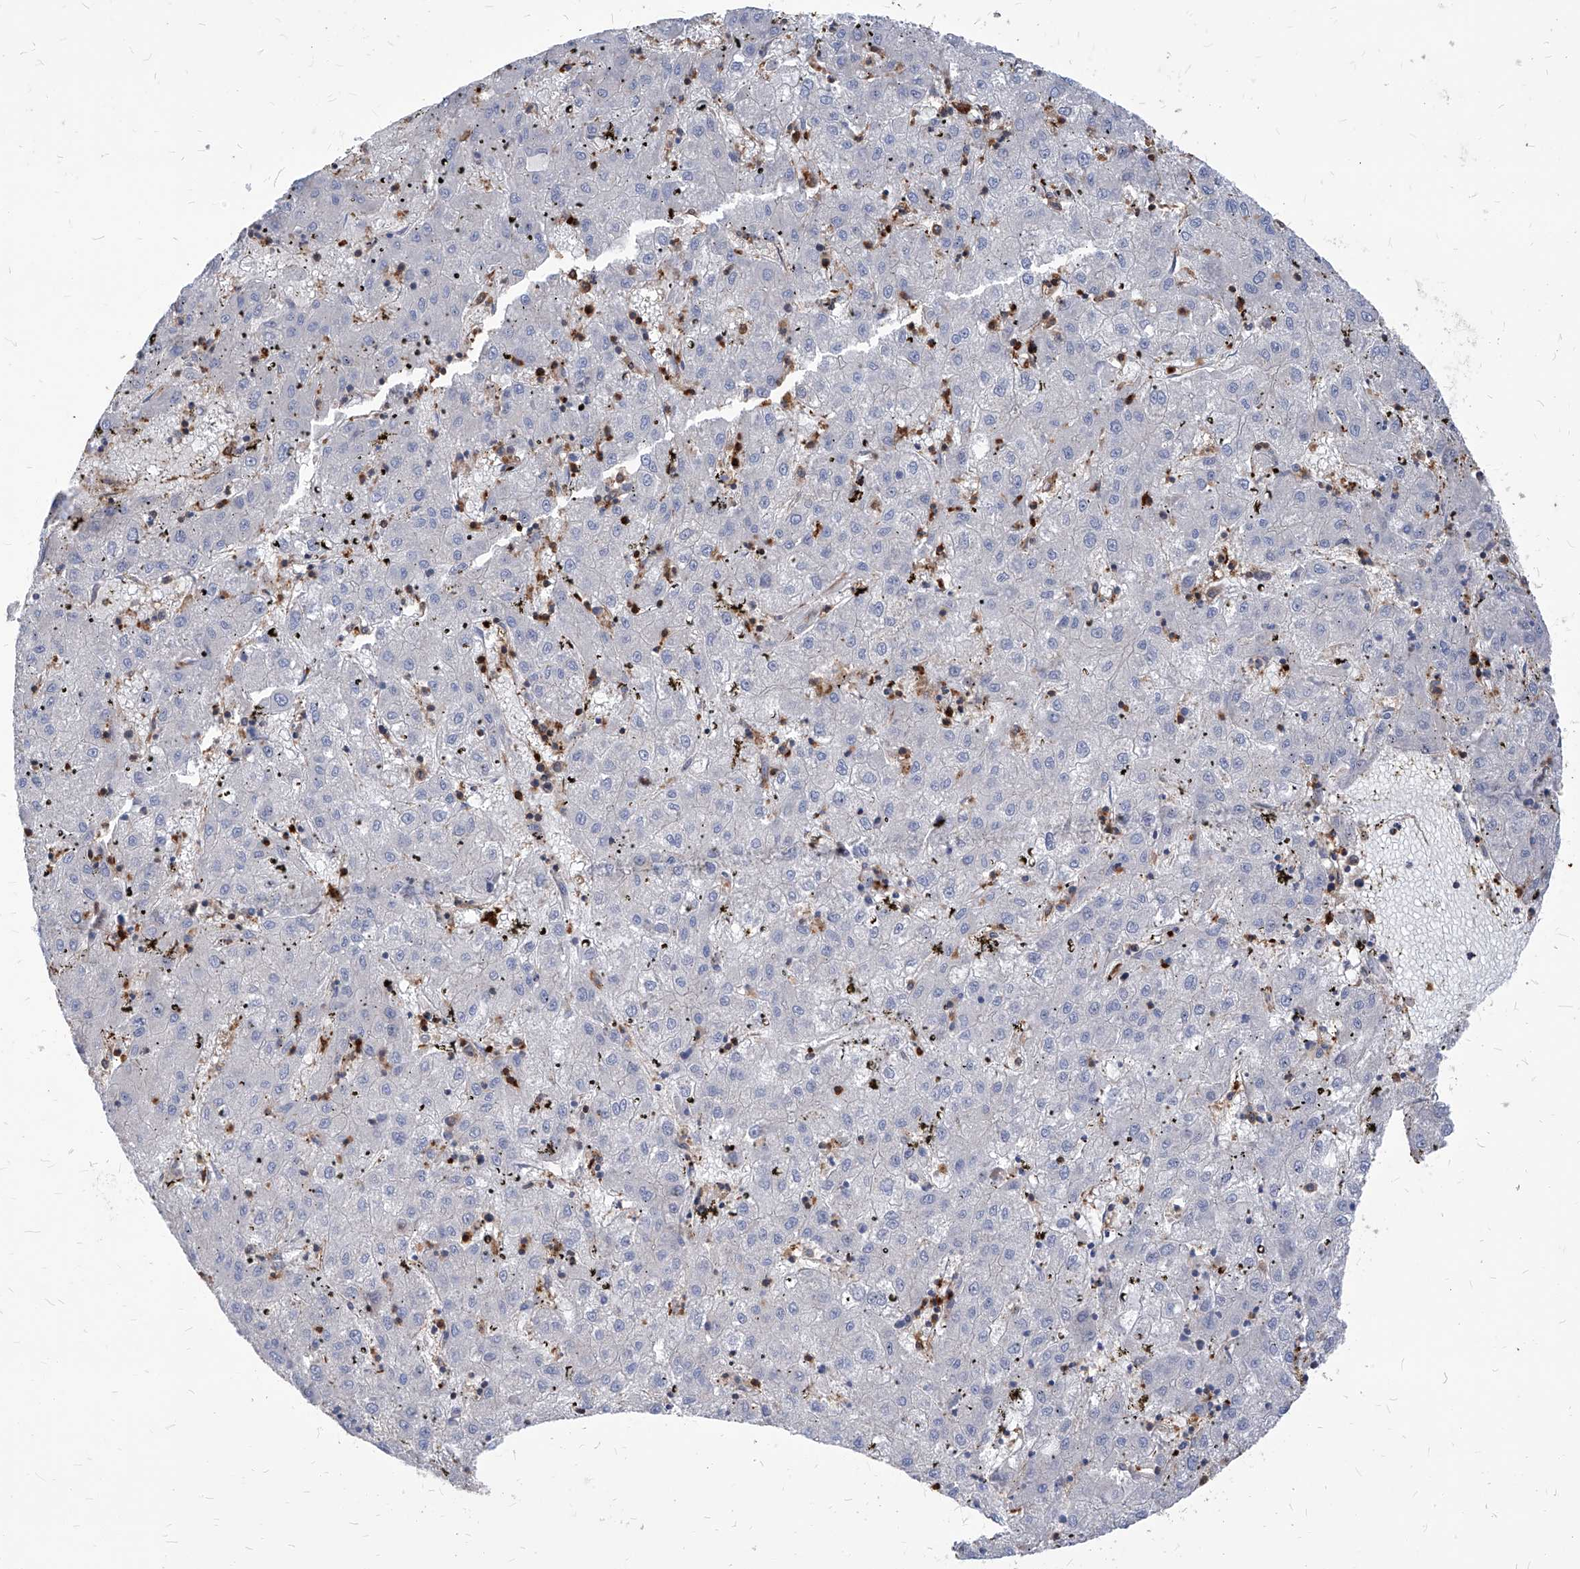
{"staining": {"intensity": "negative", "quantity": "none", "location": "none"}, "tissue": "liver cancer", "cell_type": "Tumor cells", "image_type": "cancer", "snomed": [{"axis": "morphology", "description": "Carcinoma, Hepatocellular, NOS"}, {"axis": "topography", "description": "Liver"}], "caption": "Liver cancer was stained to show a protein in brown. There is no significant staining in tumor cells.", "gene": "ABRACL", "patient": {"sex": "male", "age": 72}}